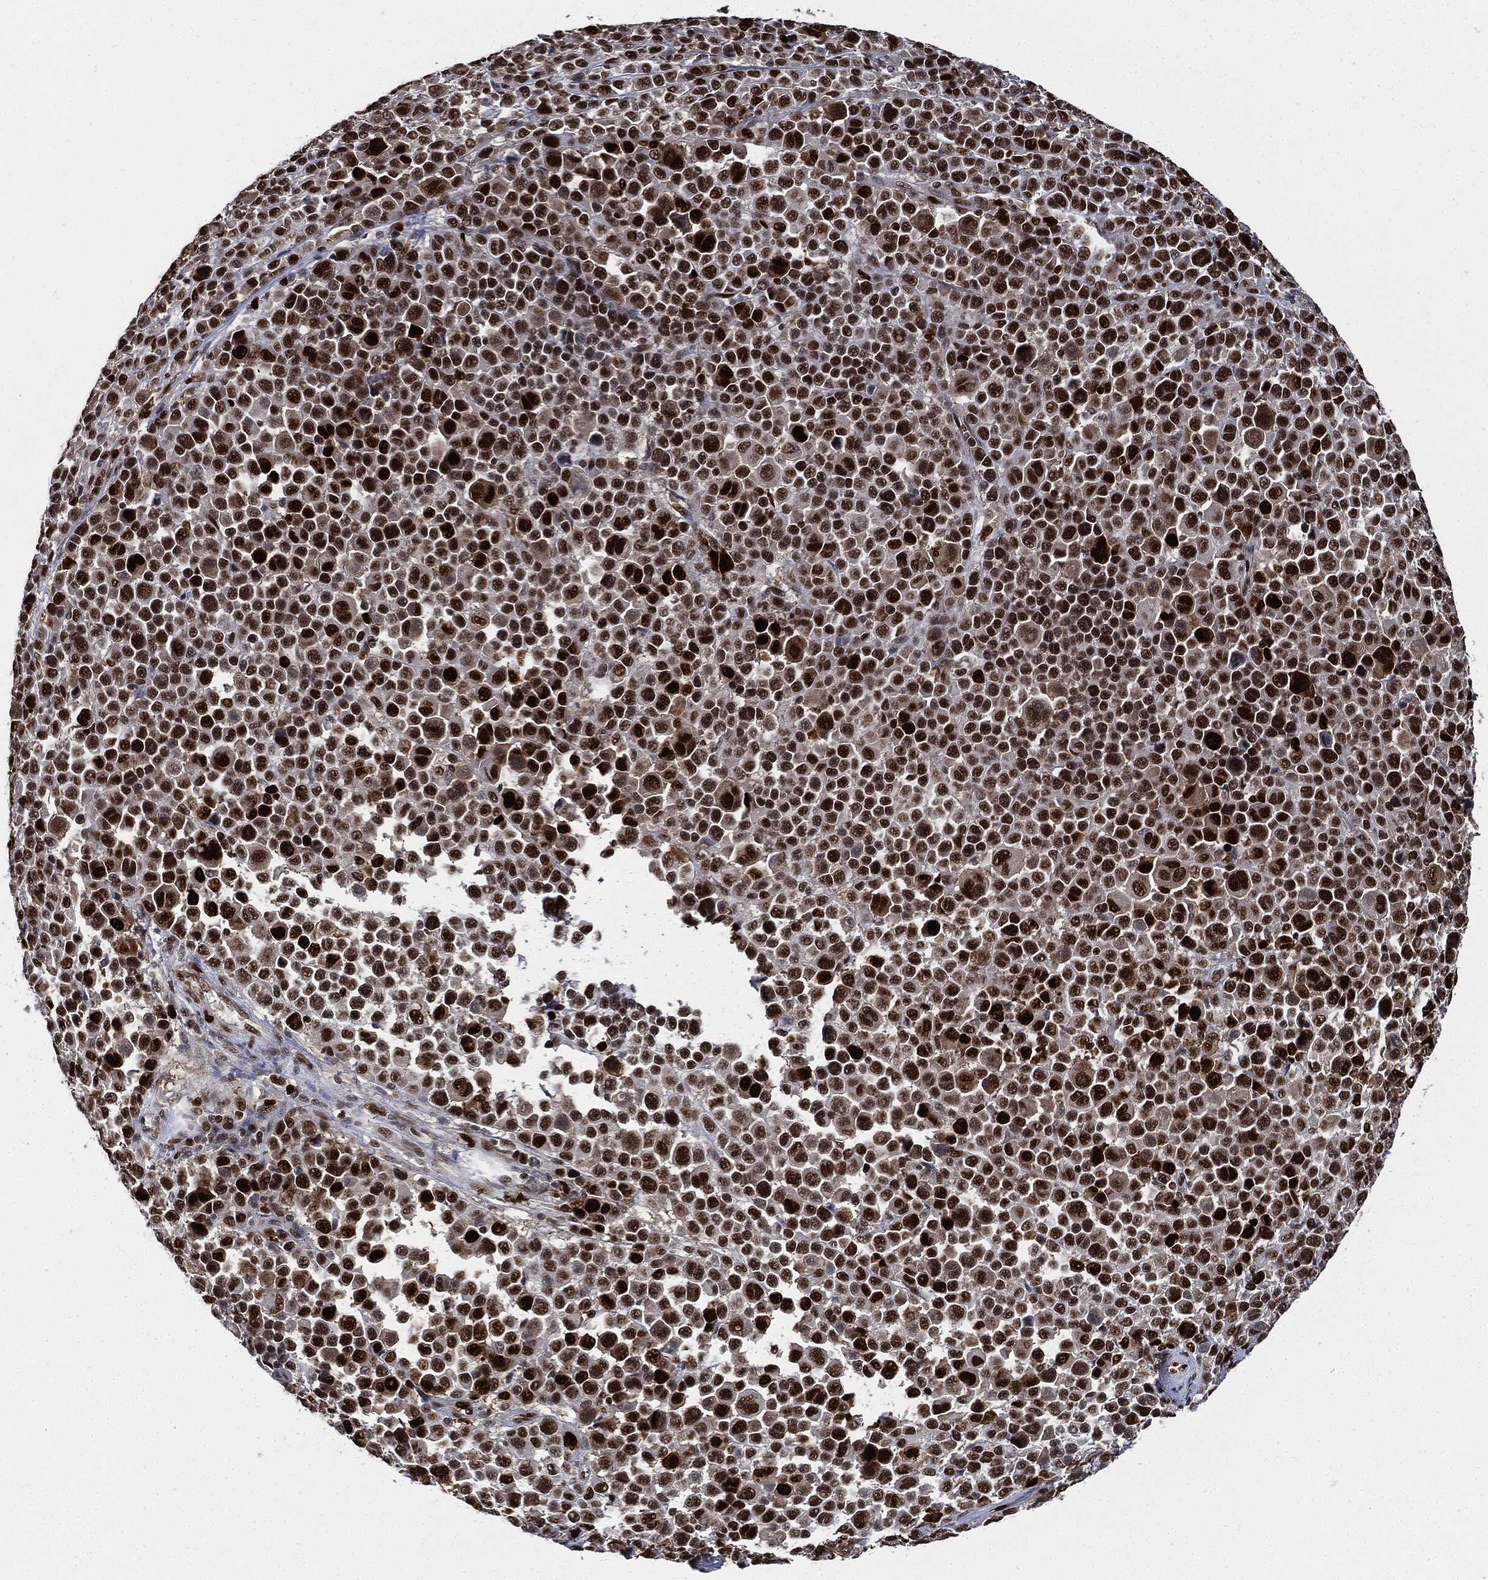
{"staining": {"intensity": "strong", "quantity": ">75%", "location": "nuclear"}, "tissue": "melanoma", "cell_type": "Tumor cells", "image_type": "cancer", "snomed": [{"axis": "morphology", "description": "Malignant melanoma, NOS"}, {"axis": "topography", "description": "Skin"}], "caption": "Tumor cells show high levels of strong nuclear expression in about >75% of cells in human melanoma.", "gene": "PCNA", "patient": {"sex": "female", "age": 57}}